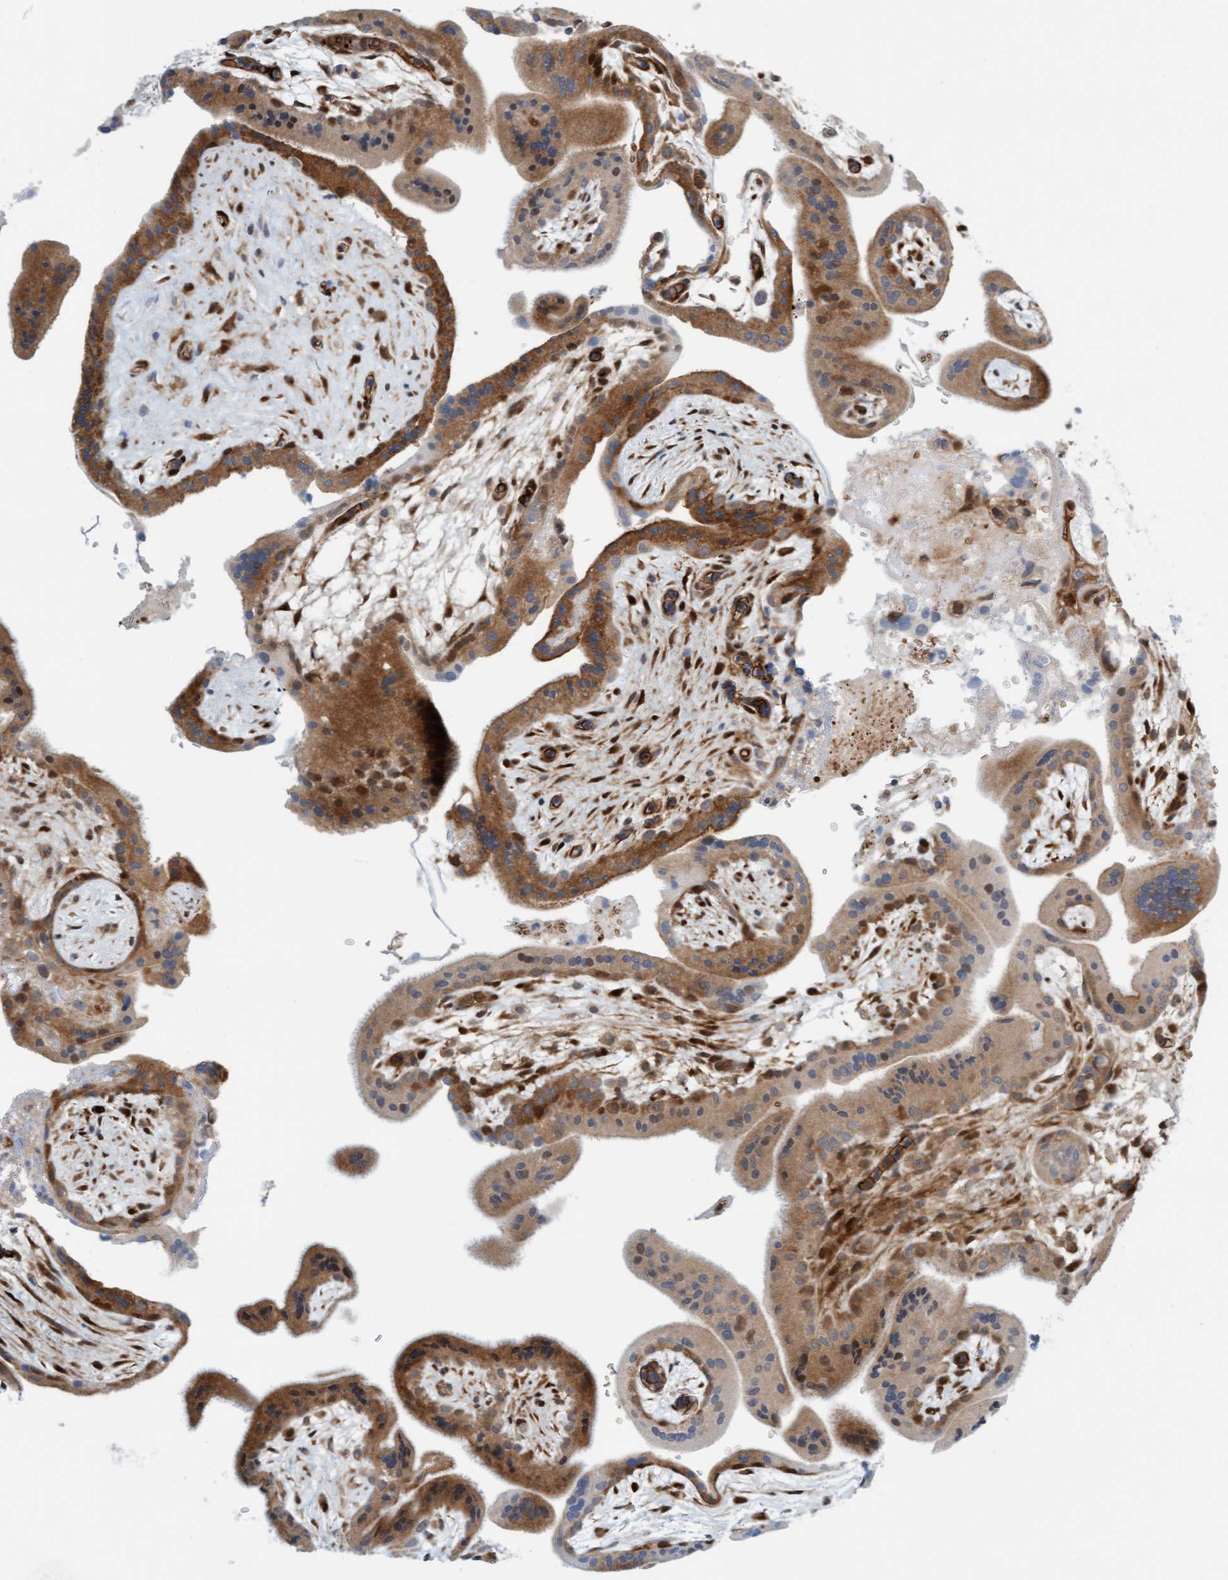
{"staining": {"intensity": "strong", "quantity": ">75%", "location": "cytoplasmic/membranous"}, "tissue": "placenta", "cell_type": "Decidual cells", "image_type": "normal", "snomed": [{"axis": "morphology", "description": "Normal tissue, NOS"}, {"axis": "topography", "description": "Placenta"}], "caption": "High-magnification brightfield microscopy of normal placenta stained with DAB (3,3'-diaminobenzidine) (brown) and counterstained with hematoxylin (blue). decidual cells exhibit strong cytoplasmic/membranous positivity is seen in approximately>75% of cells. (DAB IHC, brown staining for protein, blue staining for nuclei).", "gene": "EIF4EBP1", "patient": {"sex": "female", "age": 35}}